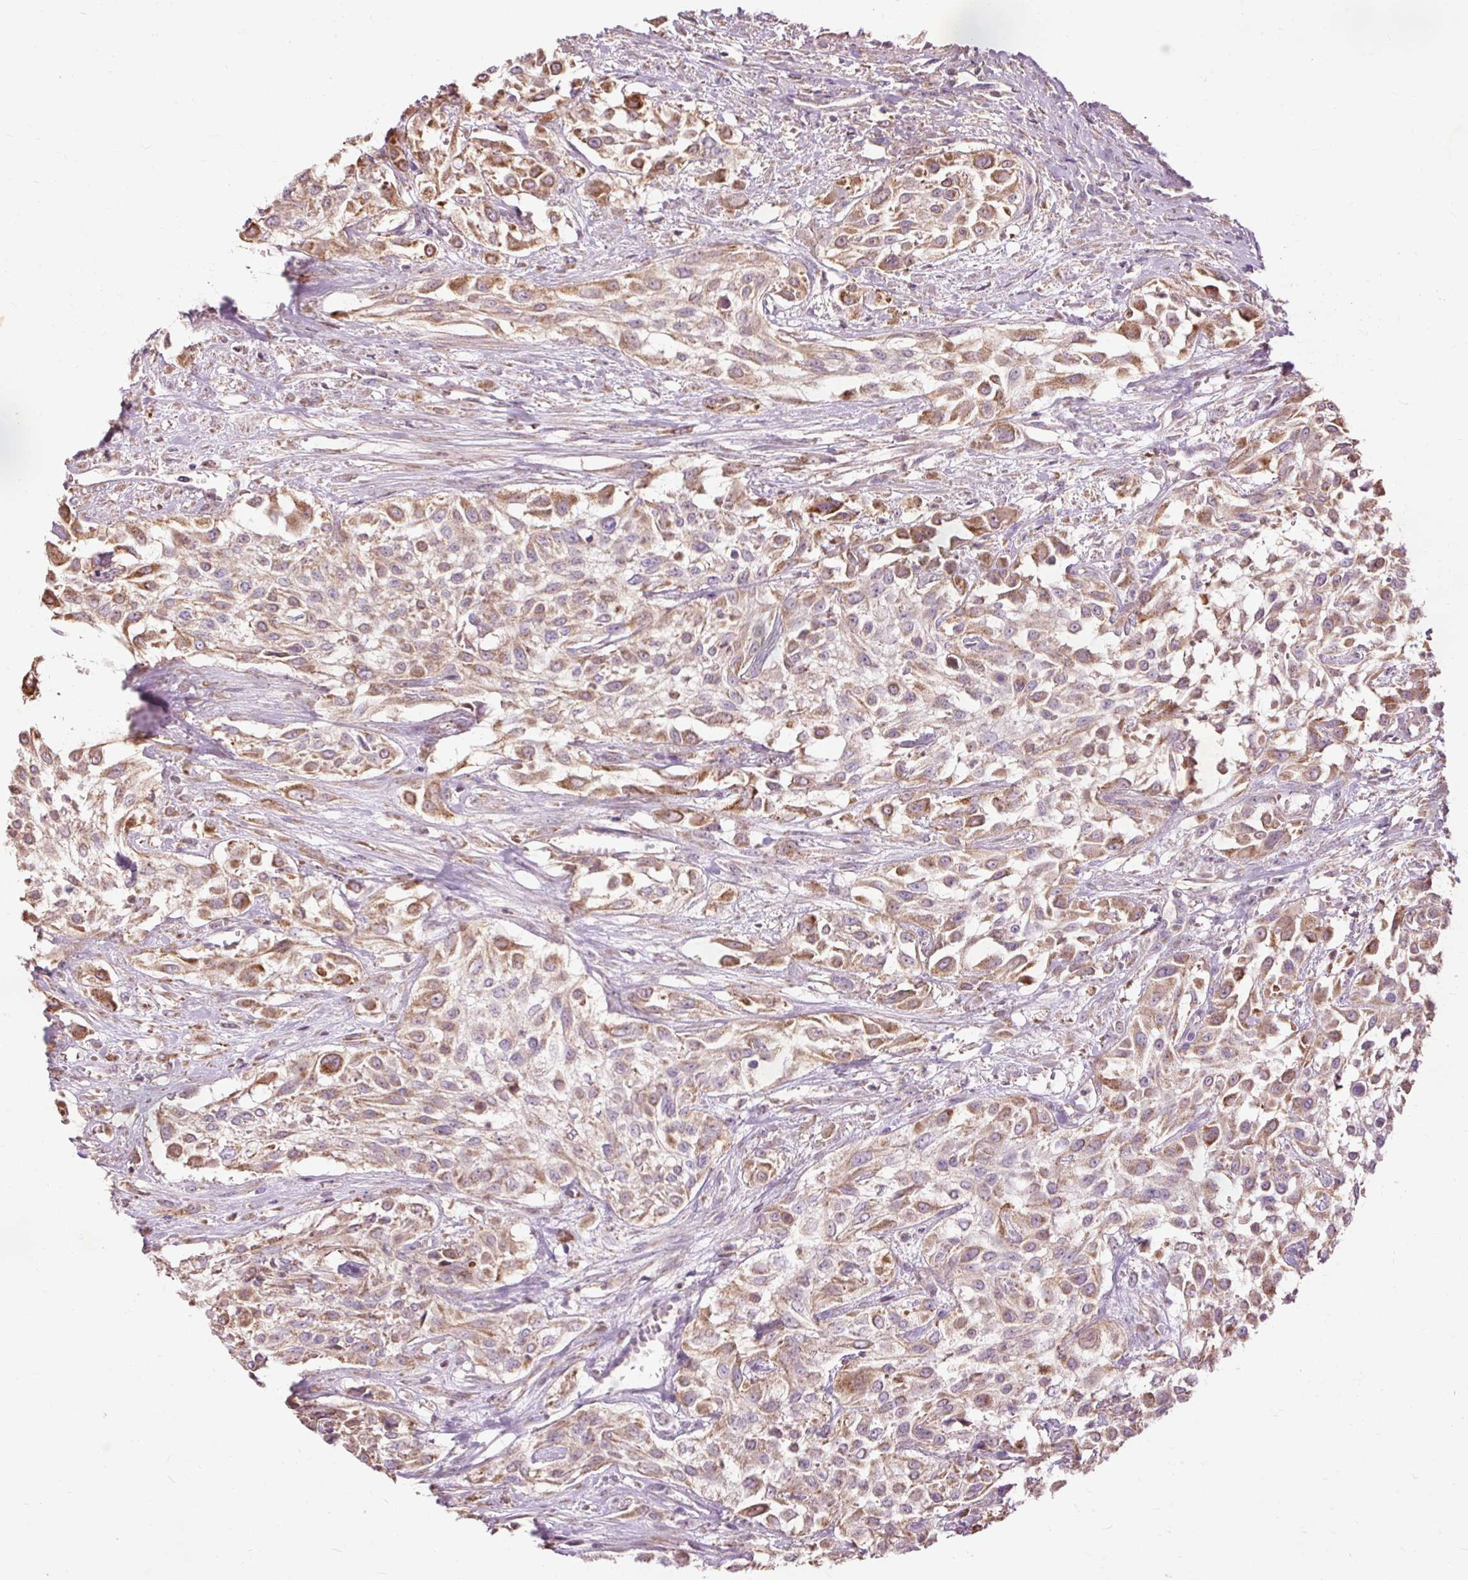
{"staining": {"intensity": "moderate", "quantity": ">75%", "location": "cytoplasmic/membranous"}, "tissue": "urothelial cancer", "cell_type": "Tumor cells", "image_type": "cancer", "snomed": [{"axis": "morphology", "description": "Urothelial carcinoma, High grade"}, {"axis": "topography", "description": "Urinary bladder"}], "caption": "Immunohistochemical staining of high-grade urothelial carcinoma demonstrates medium levels of moderate cytoplasmic/membranous expression in about >75% of tumor cells.", "gene": "PRDX5", "patient": {"sex": "male", "age": 57}}